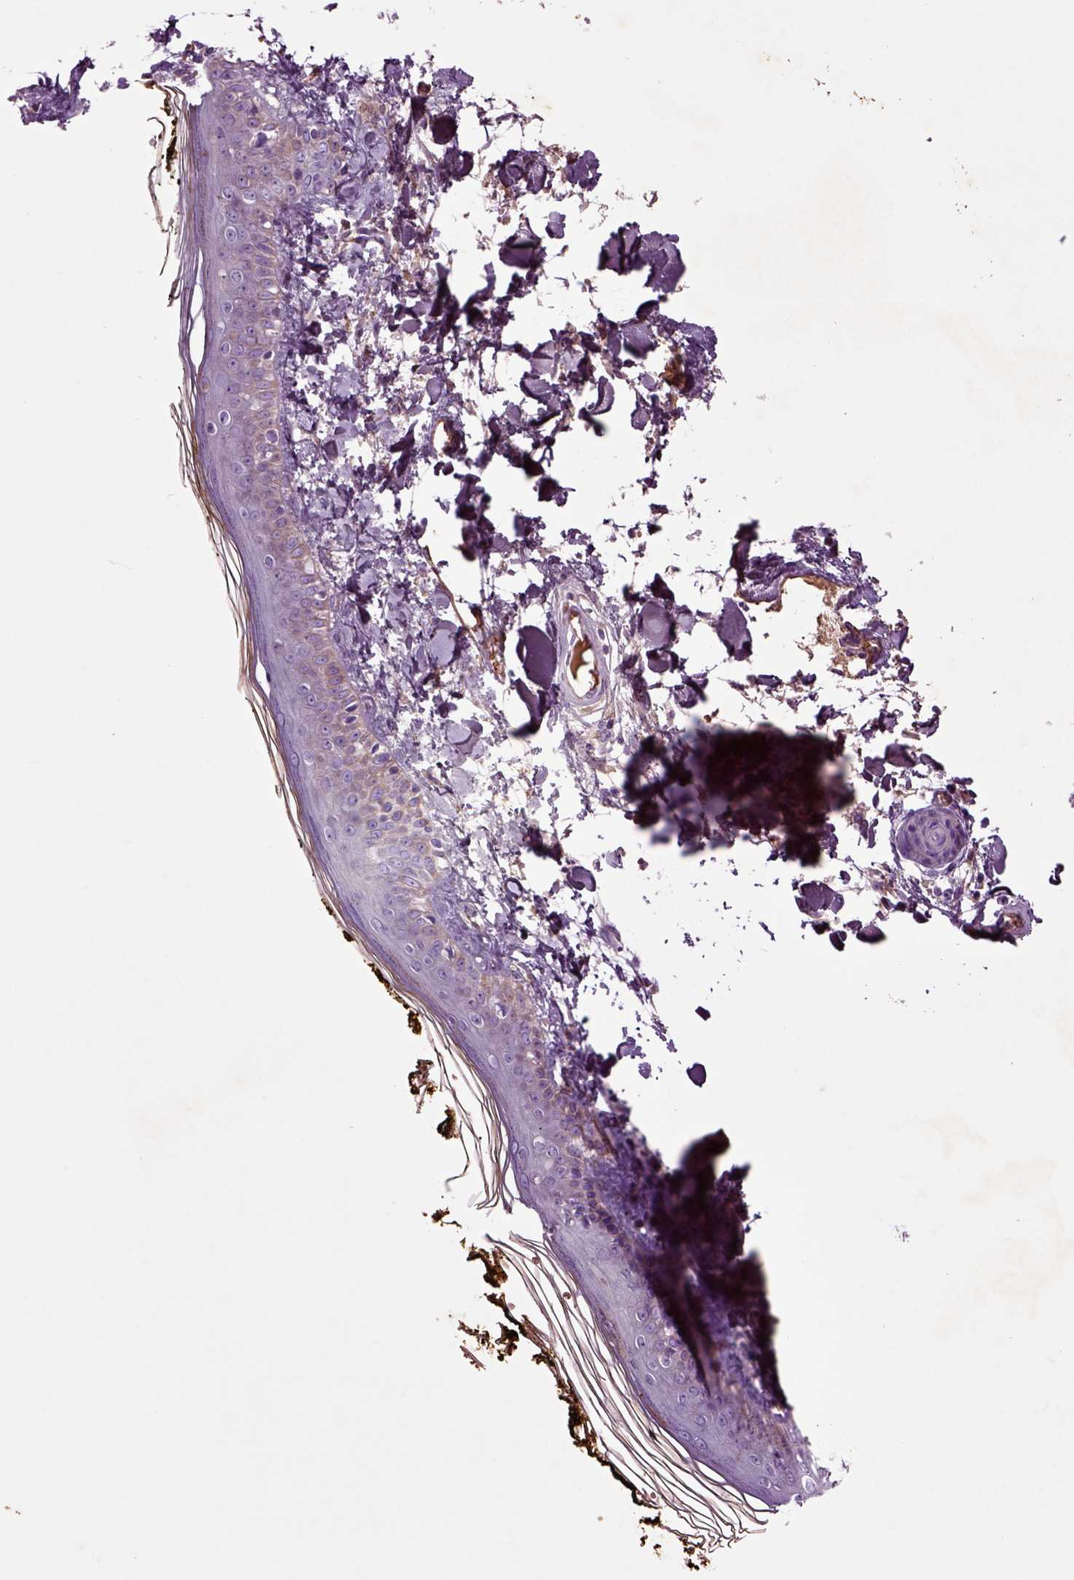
{"staining": {"intensity": "weak", "quantity": "<25%", "location": "cytoplasmic/membranous"}, "tissue": "skin", "cell_type": "Fibroblasts", "image_type": "normal", "snomed": [{"axis": "morphology", "description": "Normal tissue, NOS"}, {"axis": "topography", "description": "Skin"}], "caption": "There is no significant staining in fibroblasts of skin. (DAB immunohistochemistry (IHC) with hematoxylin counter stain).", "gene": "SPON1", "patient": {"sex": "male", "age": 76}}